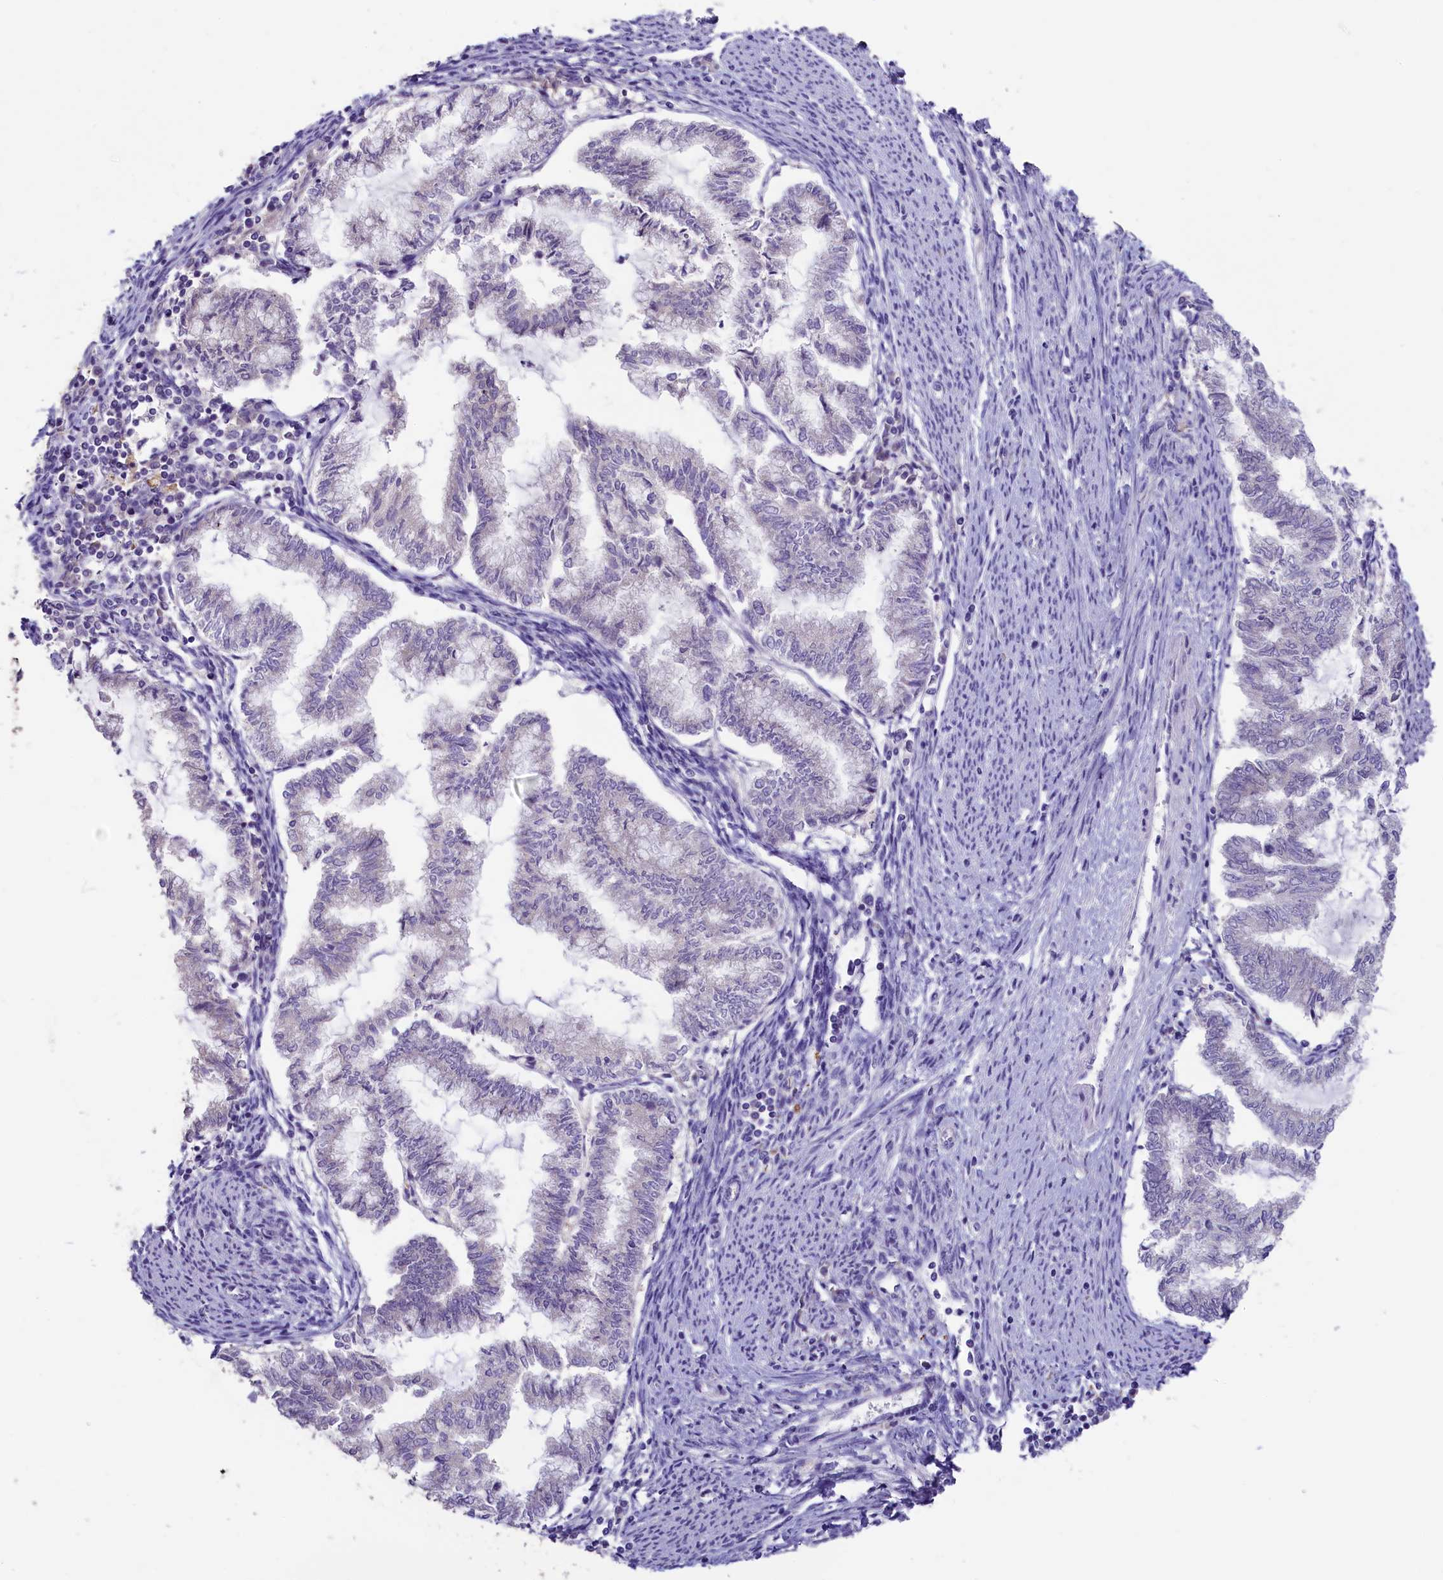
{"staining": {"intensity": "negative", "quantity": "none", "location": "none"}, "tissue": "endometrial cancer", "cell_type": "Tumor cells", "image_type": "cancer", "snomed": [{"axis": "morphology", "description": "Adenocarcinoma, NOS"}, {"axis": "topography", "description": "Endometrium"}], "caption": "Immunohistochemistry of adenocarcinoma (endometrial) shows no positivity in tumor cells.", "gene": "CD99L2", "patient": {"sex": "female", "age": 79}}